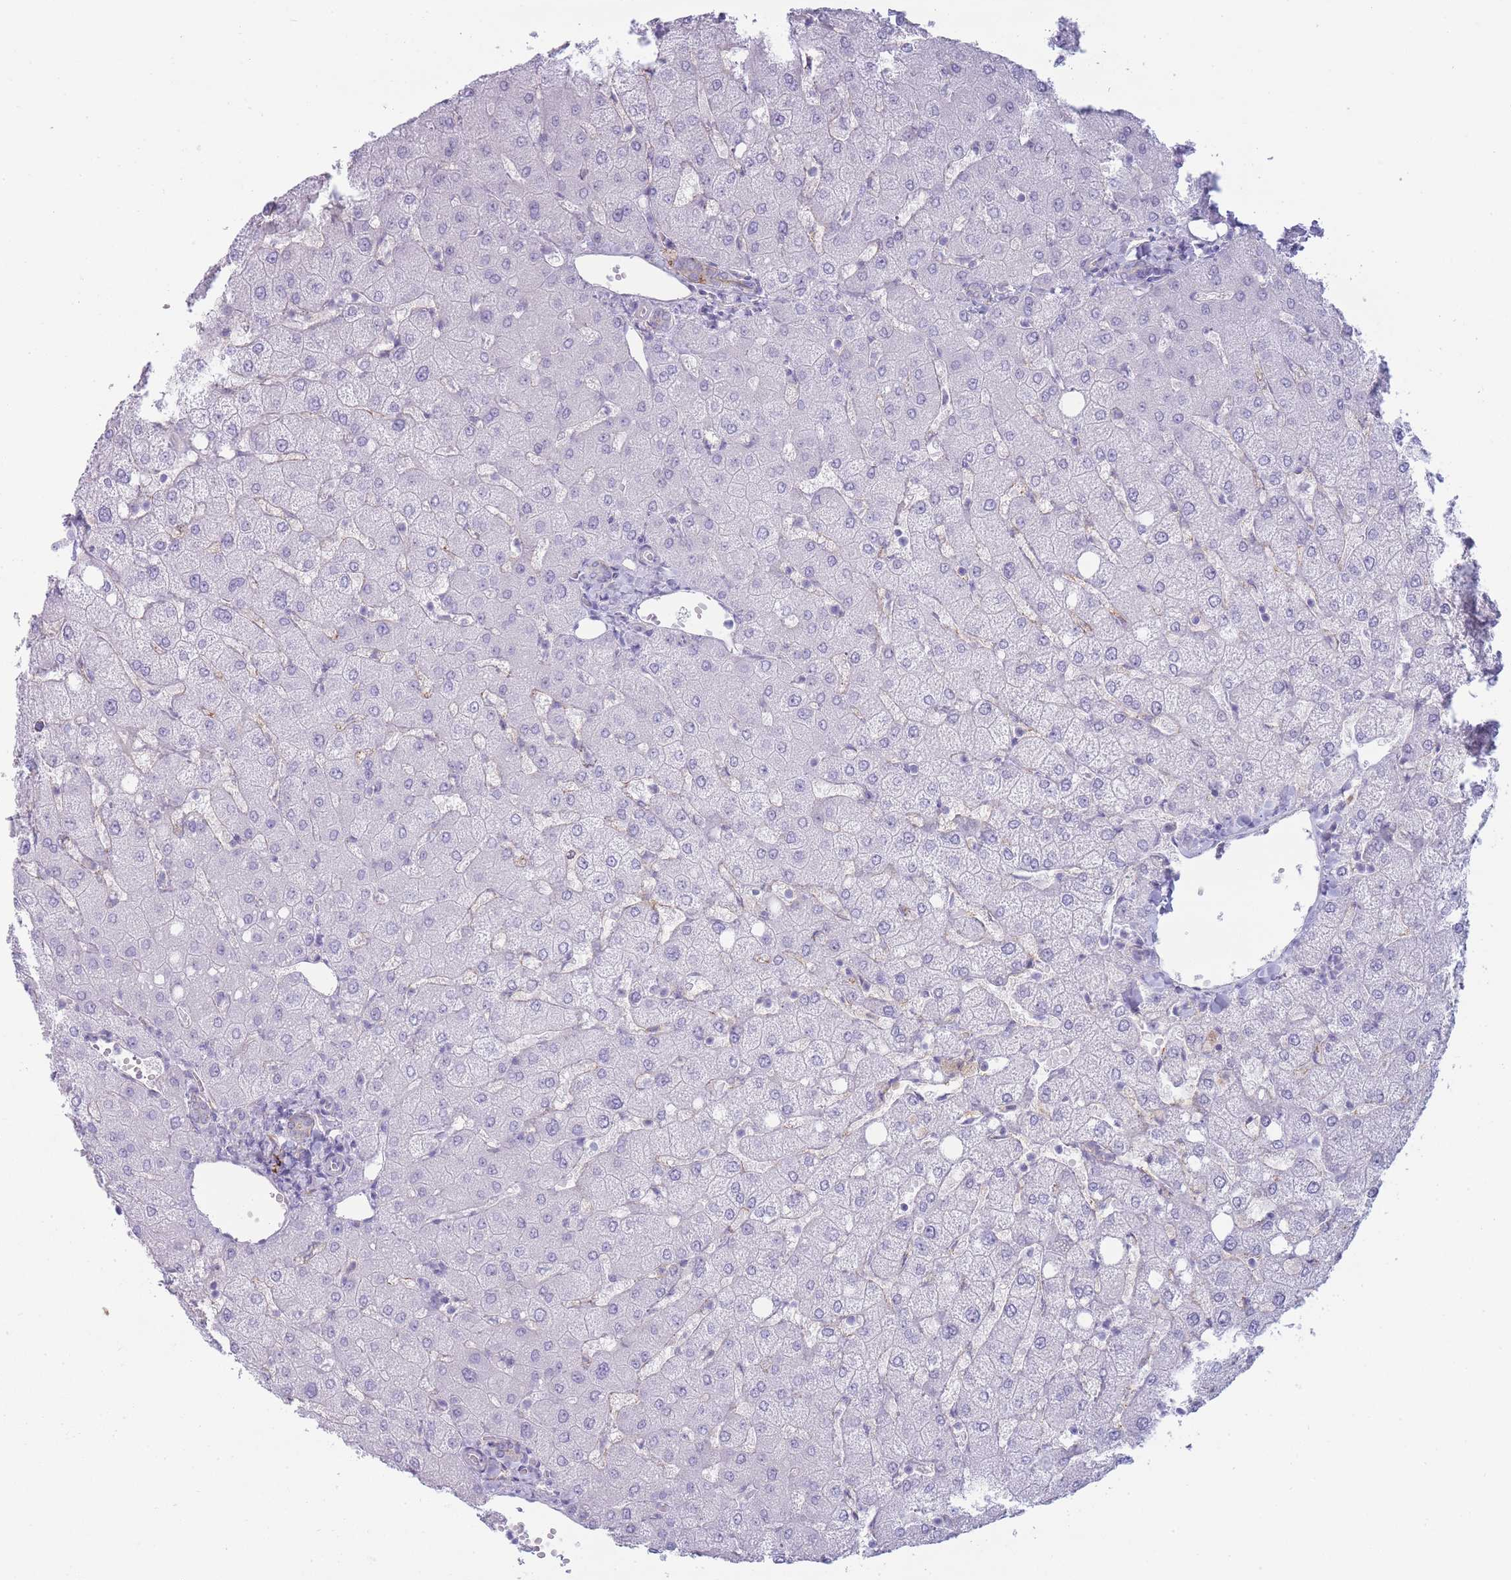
{"staining": {"intensity": "negative", "quantity": "none", "location": "none"}, "tissue": "liver", "cell_type": "Cholangiocytes", "image_type": "normal", "snomed": [{"axis": "morphology", "description": "Normal tissue, NOS"}, {"axis": "topography", "description": "Liver"}], "caption": "An IHC photomicrograph of normal liver is shown. There is no staining in cholangiocytes of liver.", "gene": "UTP14A", "patient": {"sex": "female", "age": 54}}